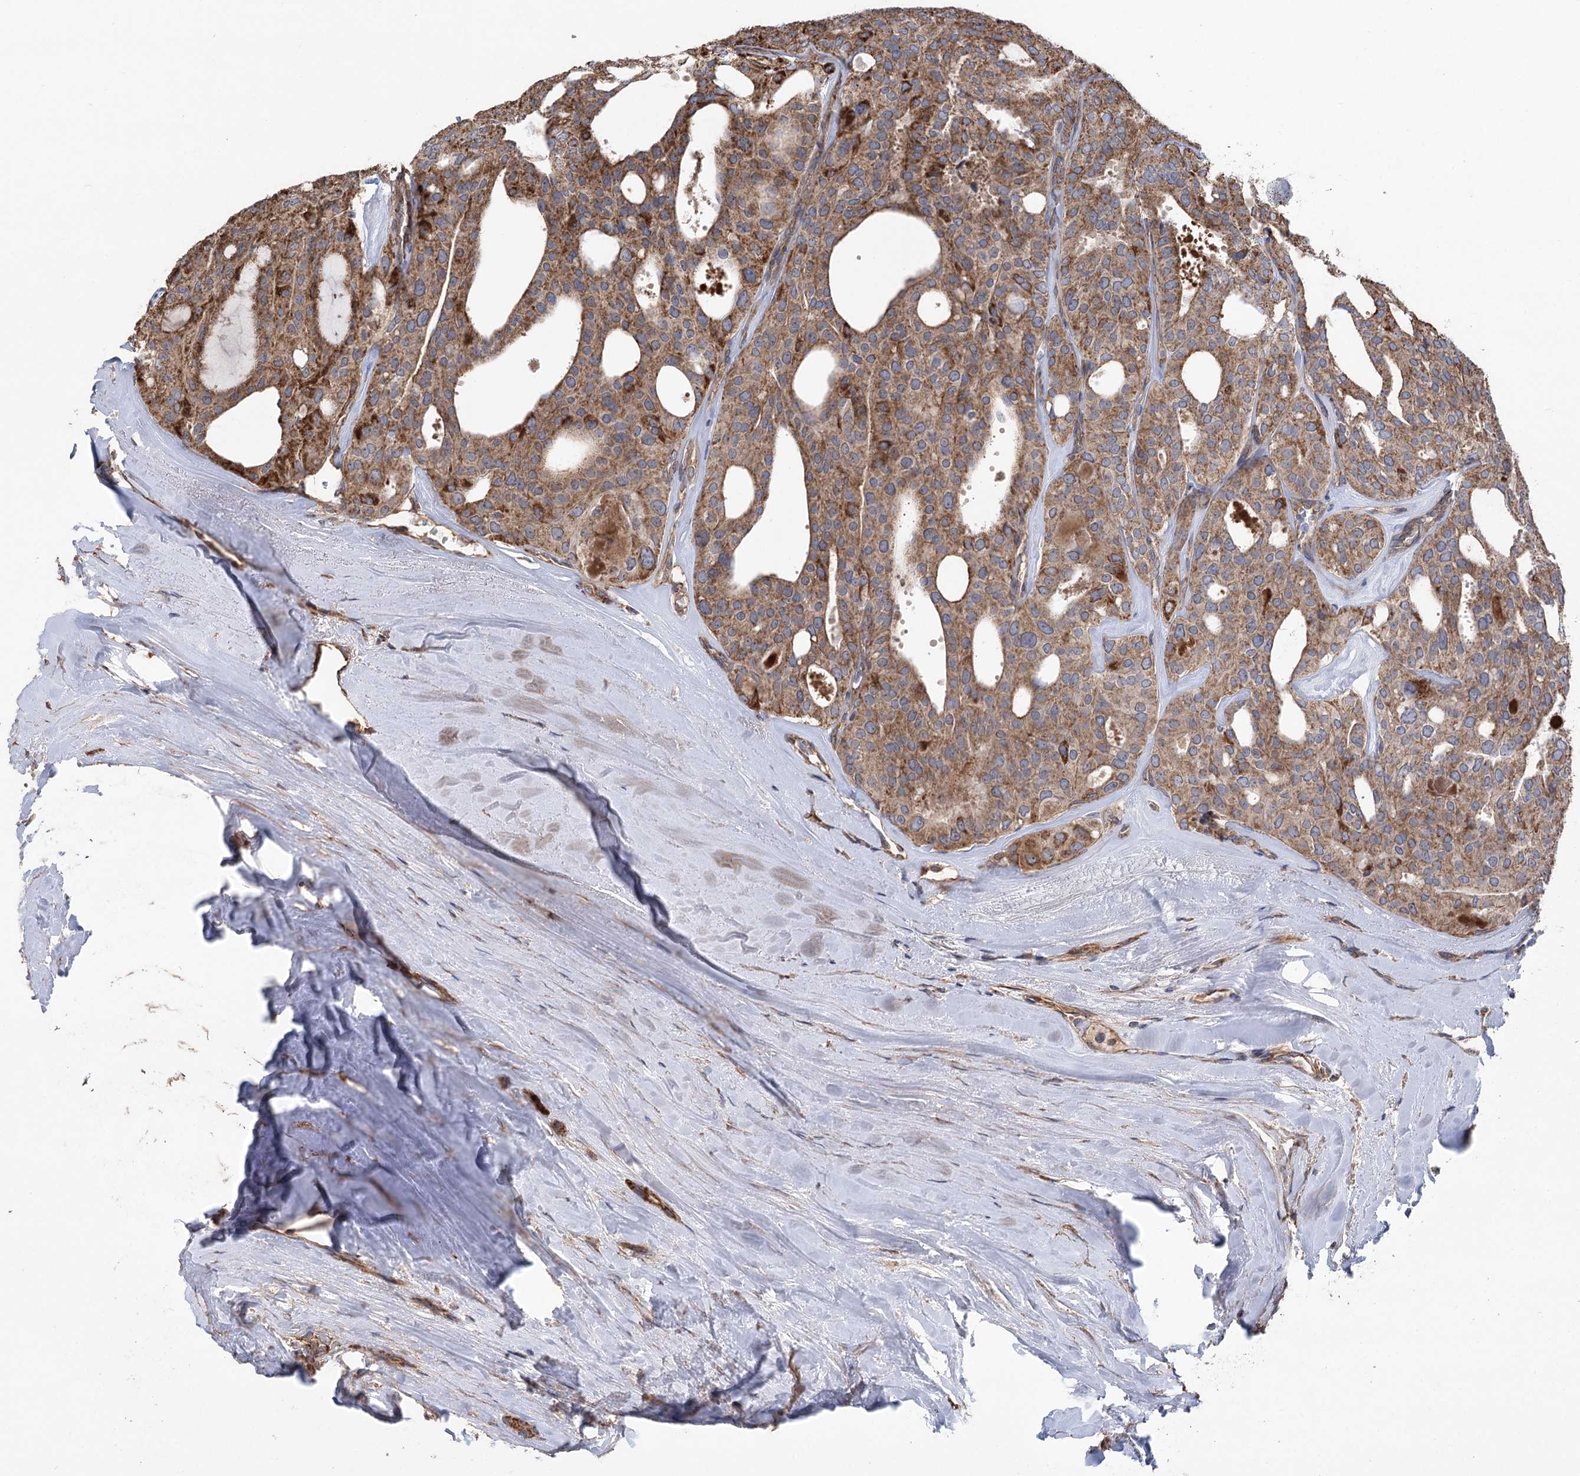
{"staining": {"intensity": "moderate", "quantity": ">75%", "location": "cytoplasmic/membranous"}, "tissue": "thyroid cancer", "cell_type": "Tumor cells", "image_type": "cancer", "snomed": [{"axis": "morphology", "description": "Follicular adenoma carcinoma, NOS"}, {"axis": "topography", "description": "Thyroid gland"}], "caption": "Tumor cells show medium levels of moderate cytoplasmic/membranous positivity in approximately >75% of cells in follicular adenoma carcinoma (thyroid).", "gene": "RWDD4", "patient": {"sex": "male", "age": 75}}